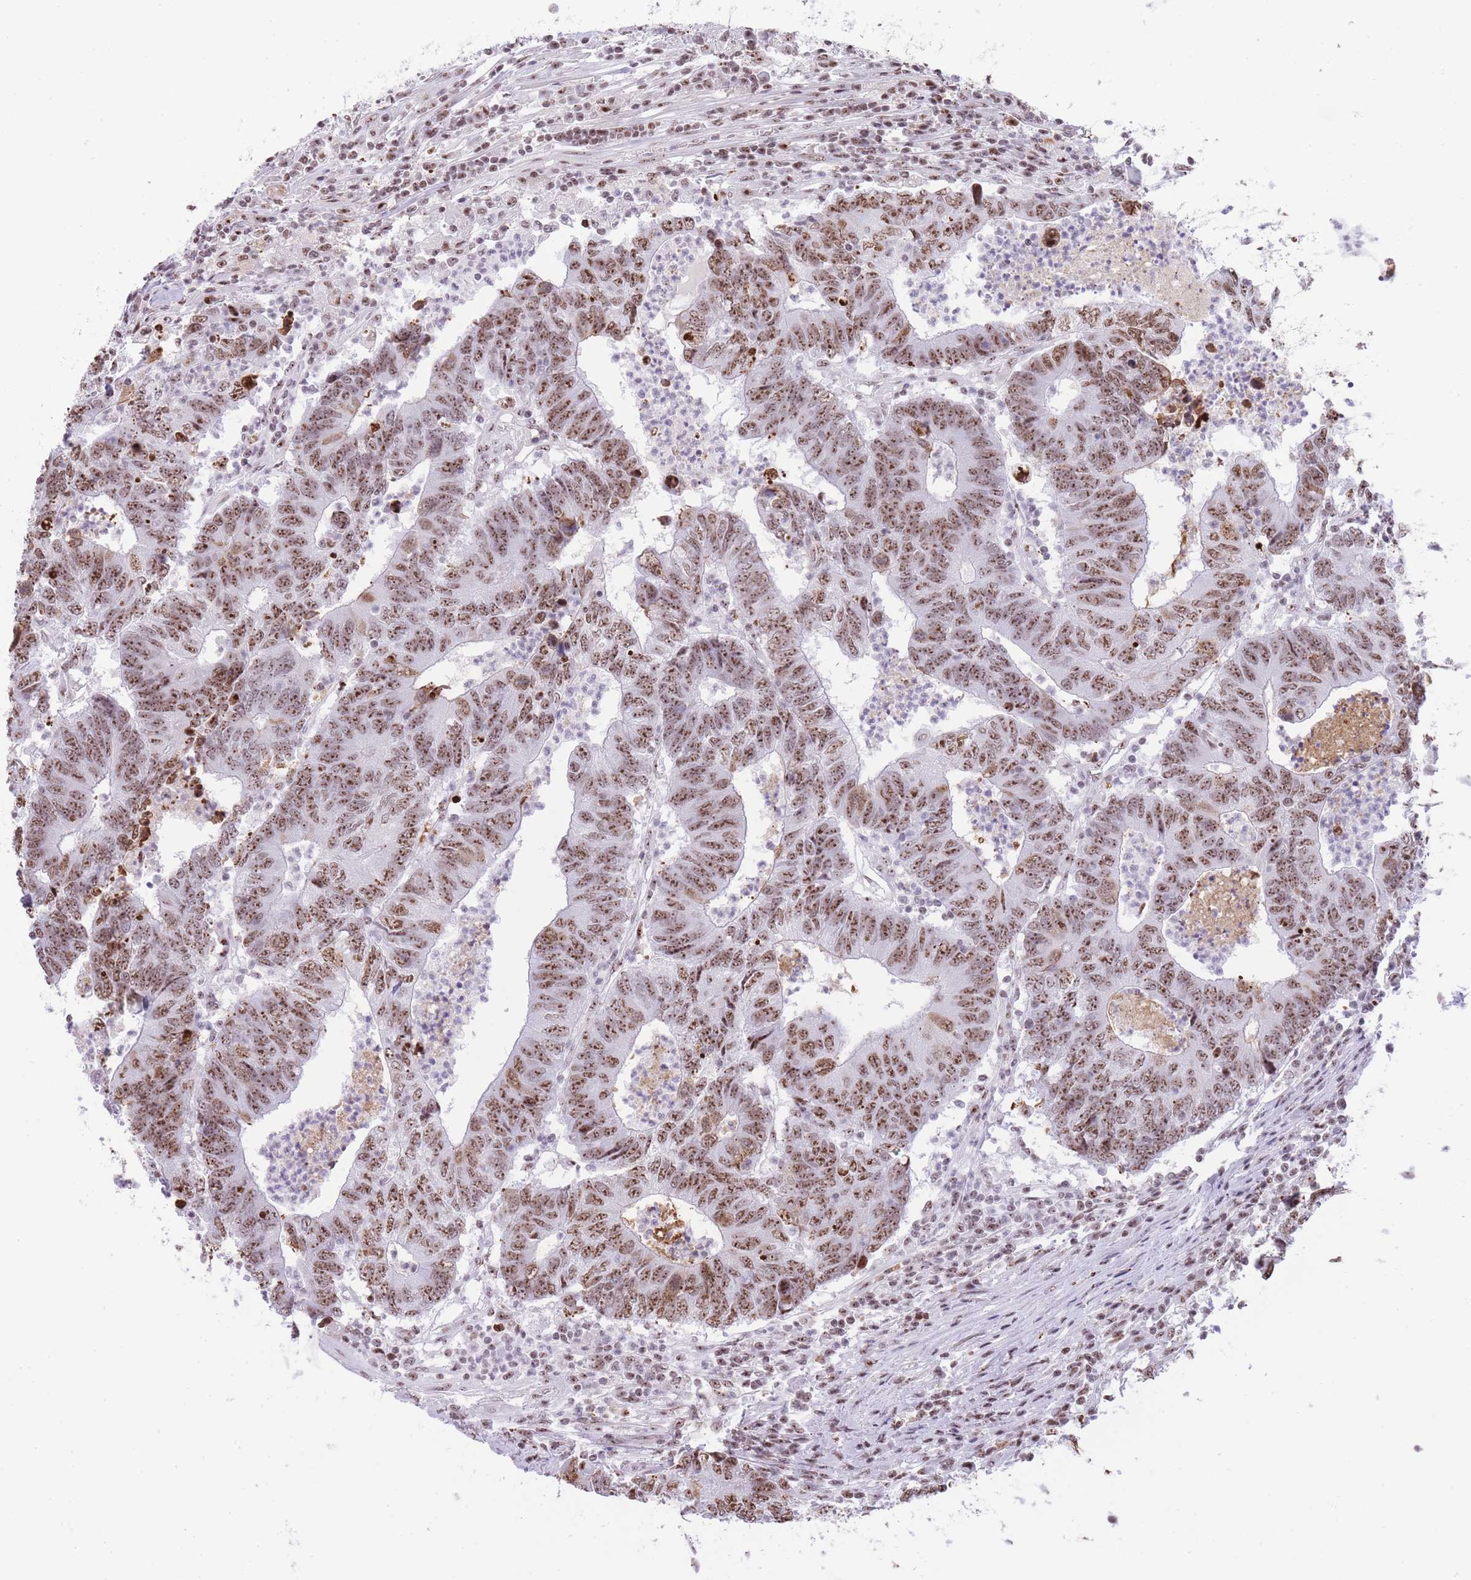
{"staining": {"intensity": "moderate", "quantity": ">75%", "location": "nuclear"}, "tissue": "colorectal cancer", "cell_type": "Tumor cells", "image_type": "cancer", "snomed": [{"axis": "morphology", "description": "Adenocarcinoma, NOS"}, {"axis": "topography", "description": "Colon"}], "caption": "Immunohistochemical staining of human colorectal cancer exhibits moderate nuclear protein positivity in about >75% of tumor cells. (IHC, brightfield microscopy, high magnification).", "gene": "EVC2", "patient": {"sex": "female", "age": 48}}